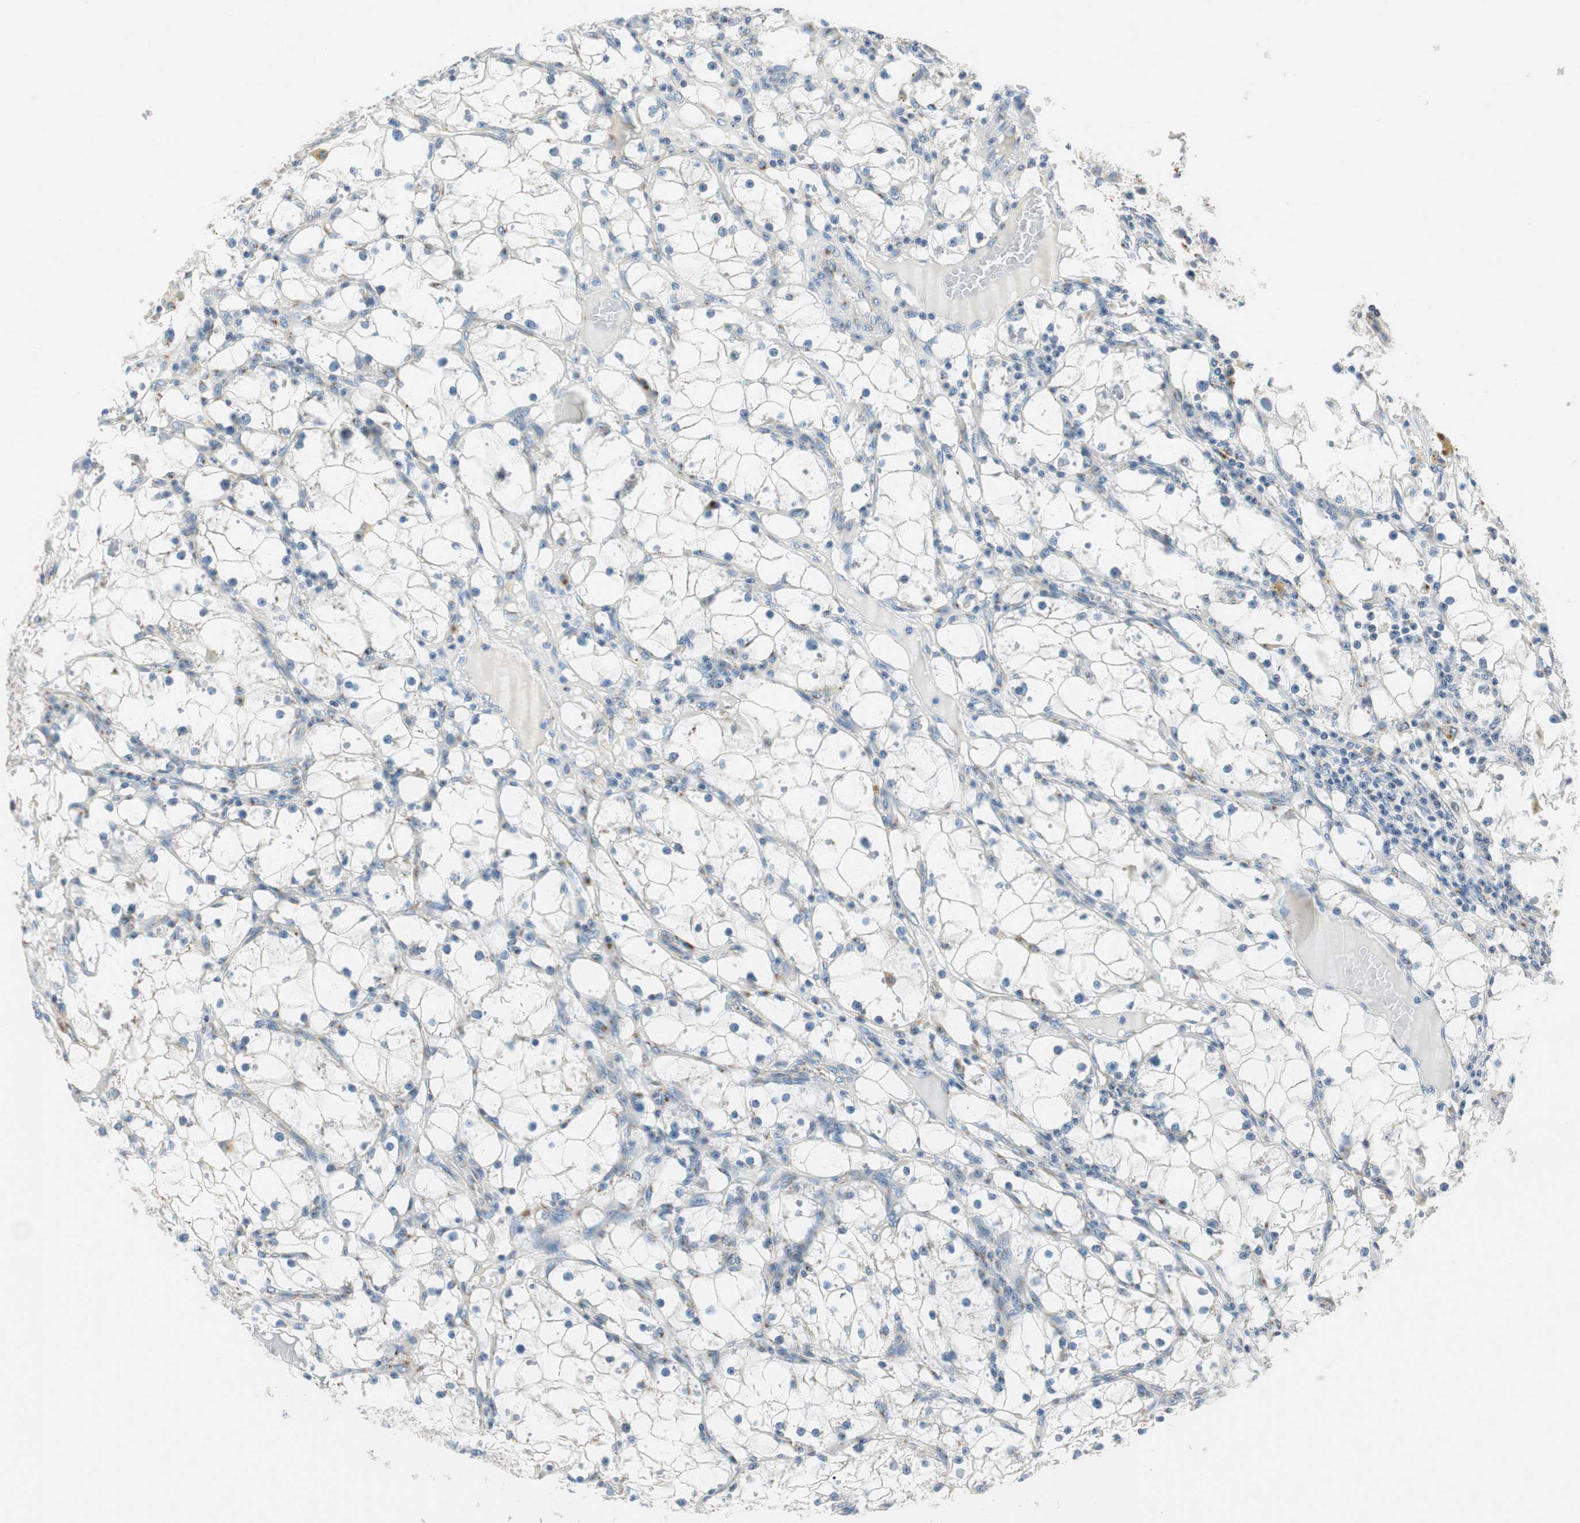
{"staining": {"intensity": "negative", "quantity": "none", "location": "none"}, "tissue": "renal cancer", "cell_type": "Tumor cells", "image_type": "cancer", "snomed": [{"axis": "morphology", "description": "Adenocarcinoma, NOS"}, {"axis": "topography", "description": "Kidney"}], "caption": "Tumor cells are negative for brown protein staining in adenocarcinoma (renal).", "gene": "TMF1", "patient": {"sex": "male", "age": 56}}